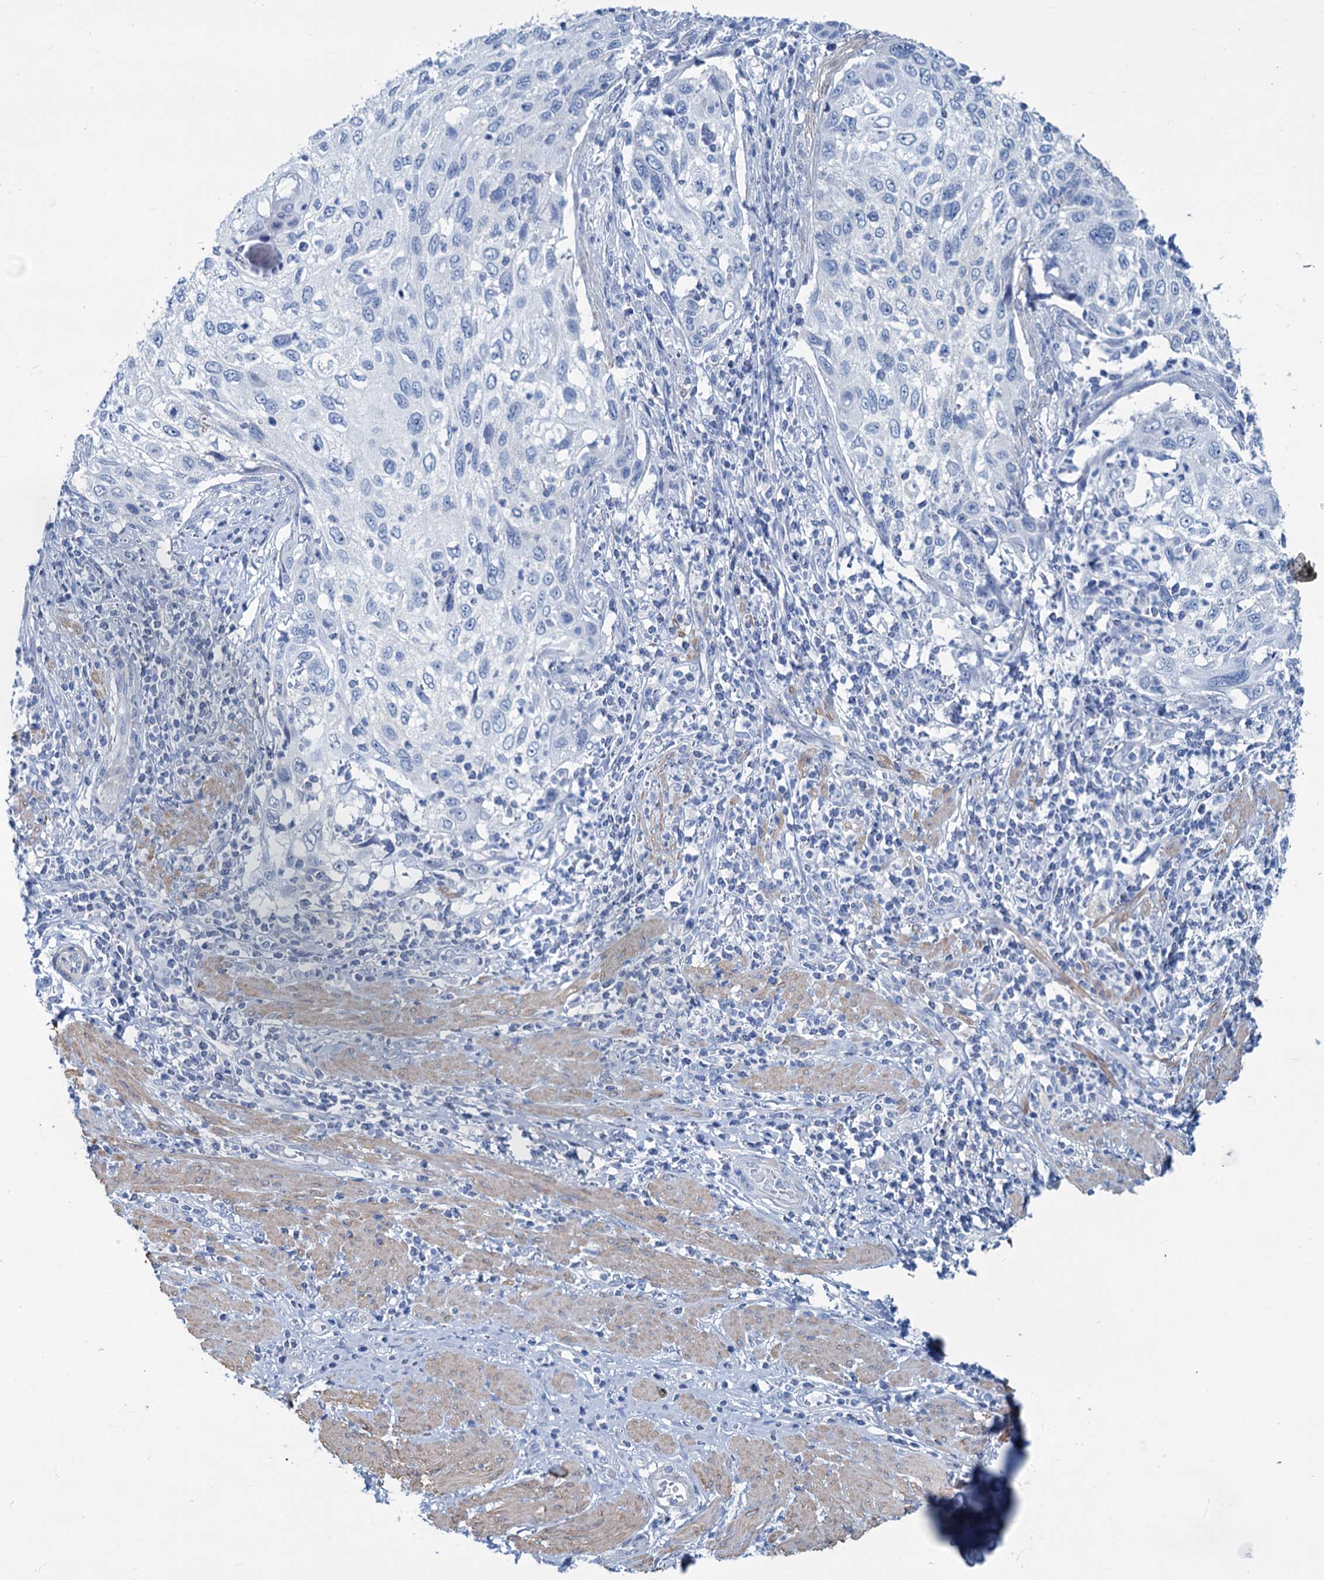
{"staining": {"intensity": "negative", "quantity": "none", "location": "none"}, "tissue": "cervical cancer", "cell_type": "Tumor cells", "image_type": "cancer", "snomed": [{"axis": "morphology", "description": "Squamous cell carcinoma, NOS"}, {"axis": "topography", "description": "Cervix"}], "caption": "Cervical cancer (squamous cell carcinoma) was stained to show a protein in brown. There is no significant staining in tumor cells.", "gene": "SLC1A3", "patient": {"sex": "female", "age": 70}}